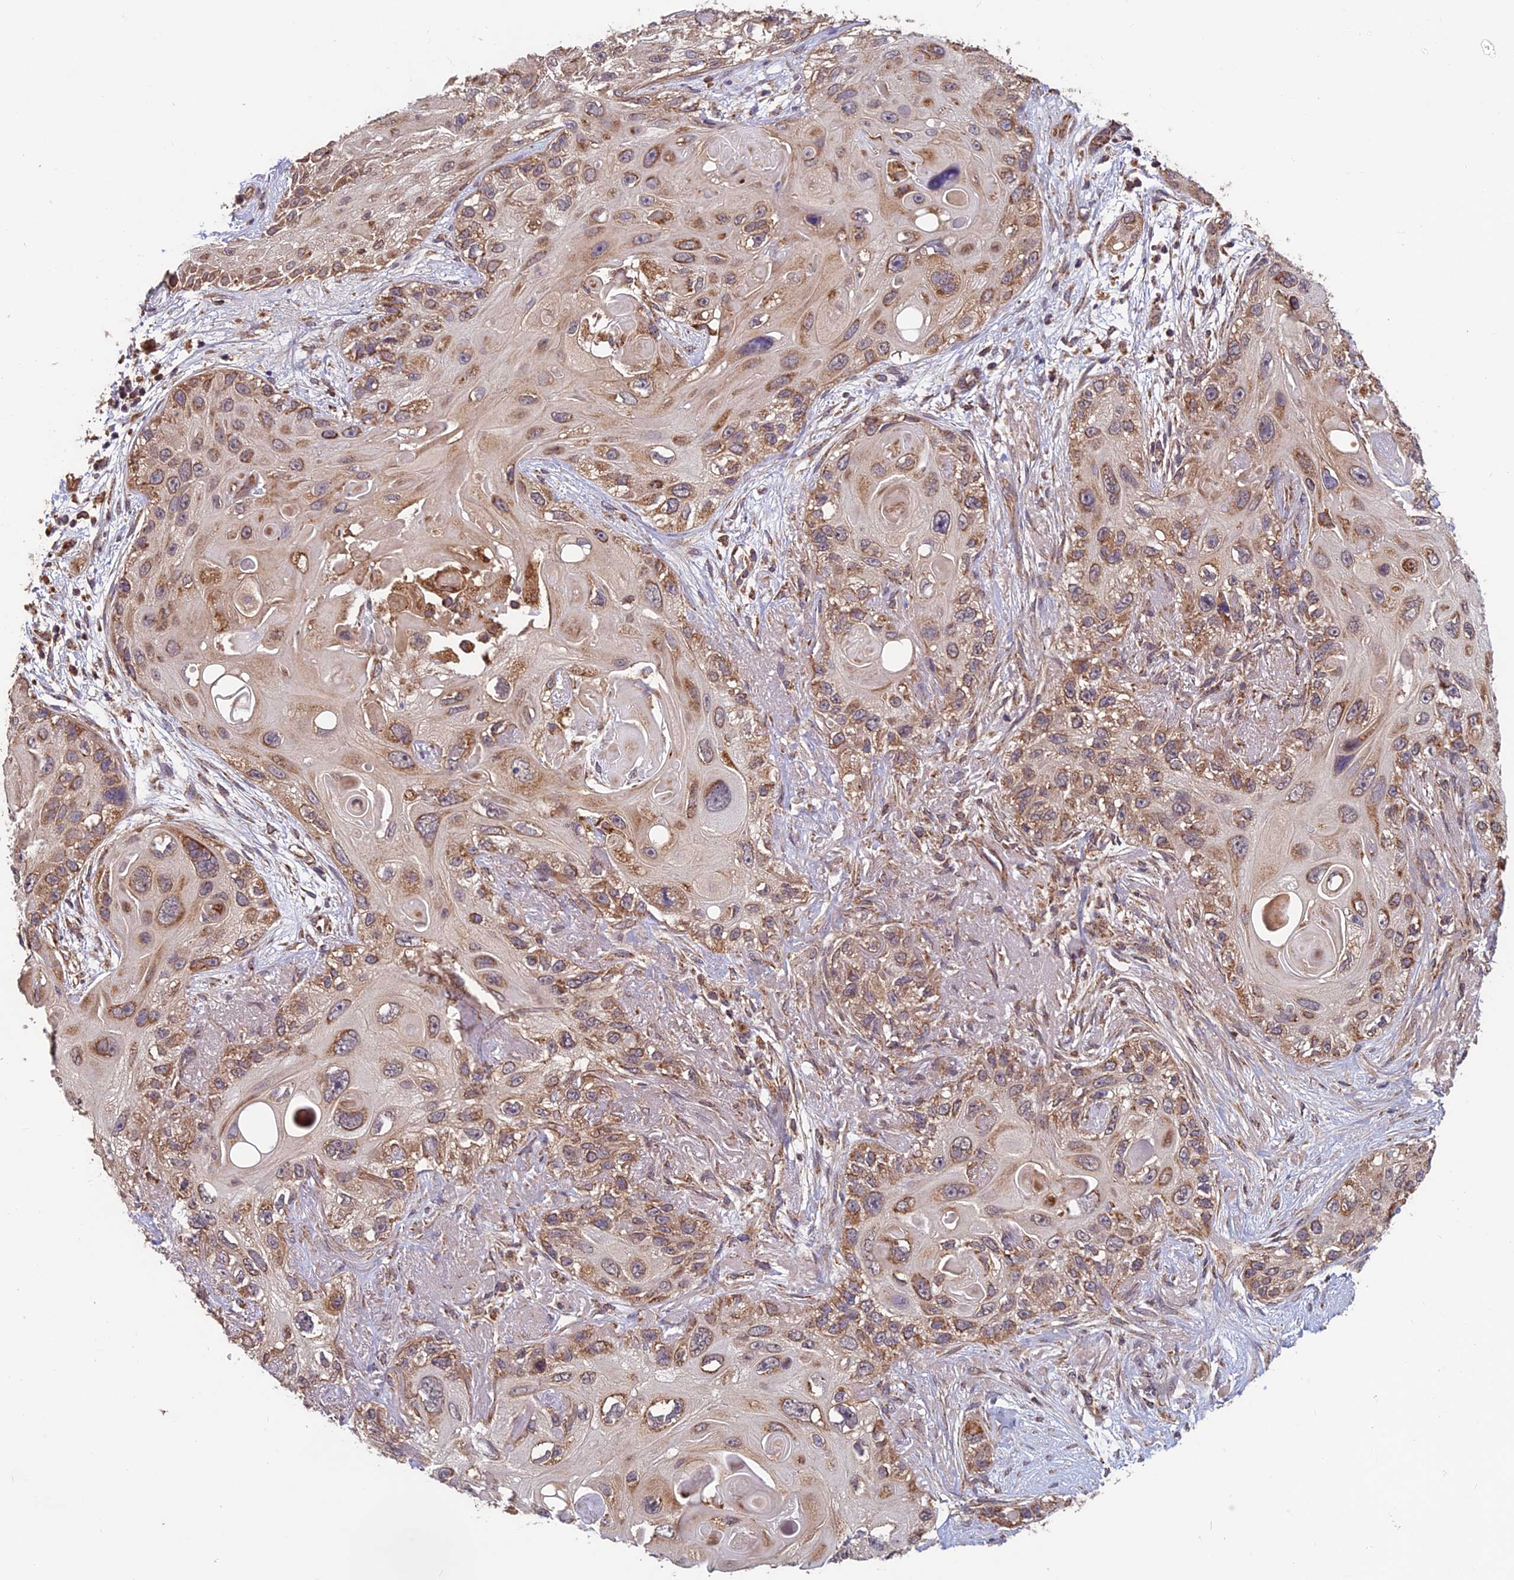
{"staining": {"intensity": "moderate", "quantity": ">75%", "location": "cytoplasmic/membranous"}, "tissue": "skin cancer", "cell_type": "Tumor cells", "image_type": "cancer", "snomed": [{"axis": "morphology", "description": "Normal tissue, NOS"}, {"axis": "morphology", "description": "Squamous cell carcinoma, NOS"}, {"axis": "topography", "description": "Skin"}], "caption": "IHC (DAB) staining of skin cancer (squamous cell carcinoma) demonstrates moderate cytoplasmic/membranous protein positivity in about >75% of tumor cells.", "gene": "CCDC15", "patient": {"sex": "male", "age": 72}}